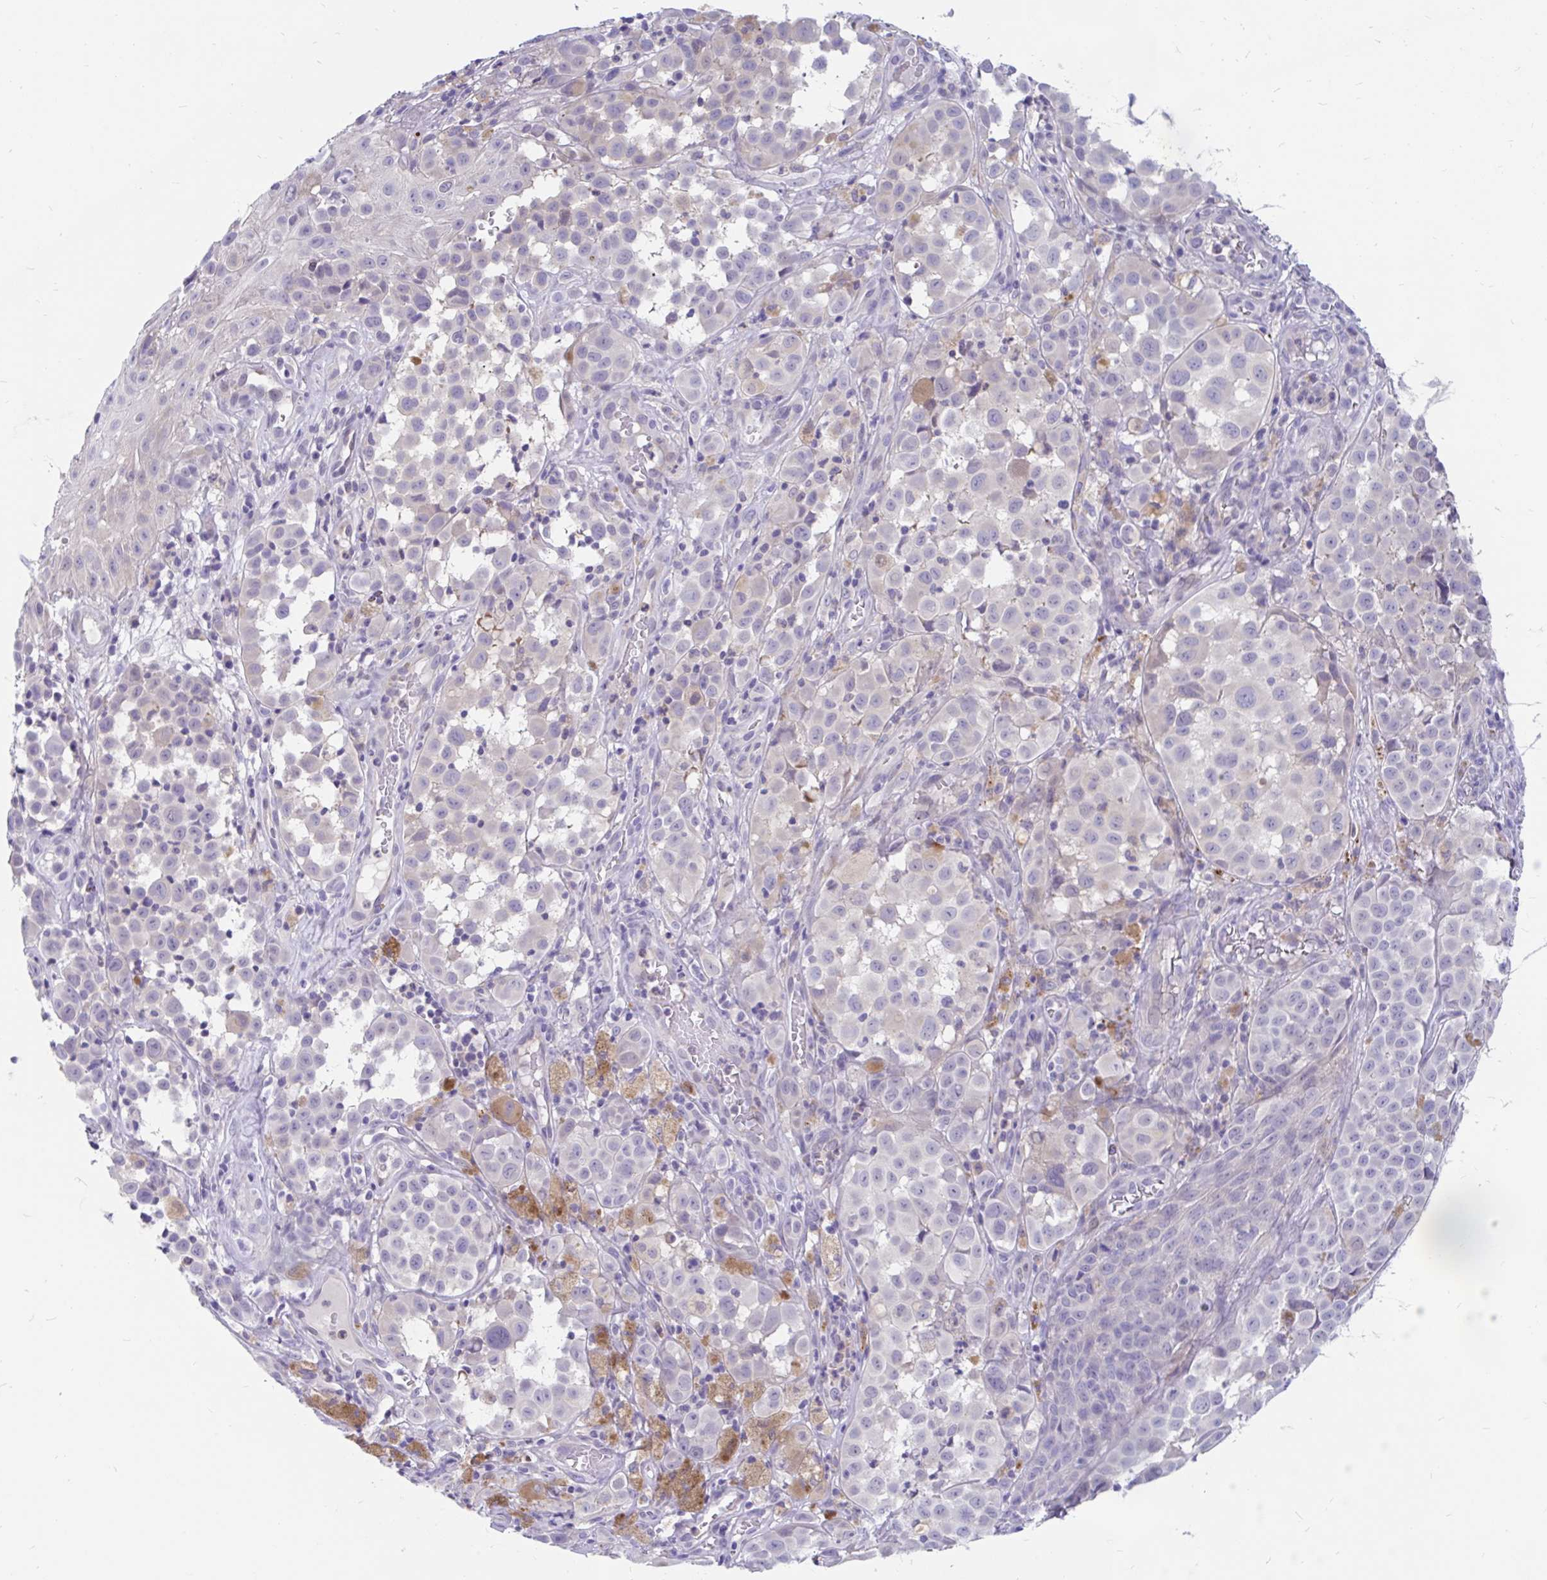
{"staining": {"intensity": "negative", "quantity": "none", "location": "none"}, "tissue": "melanoma", "cell_type": "Tumor cells", "image_type": "cancer", "snomed": [{"axis": "morphology", "description": "Malignant melanoma, NOS"}, {"axis": "topography", "description": "Skin"}], "caption": "This is a histopathology image of IHC staining of malignant melanoma, which shows no staining in tumor cells.", "gene": "KIAA2013", "patient": {"sex": "male", "age": 64}}